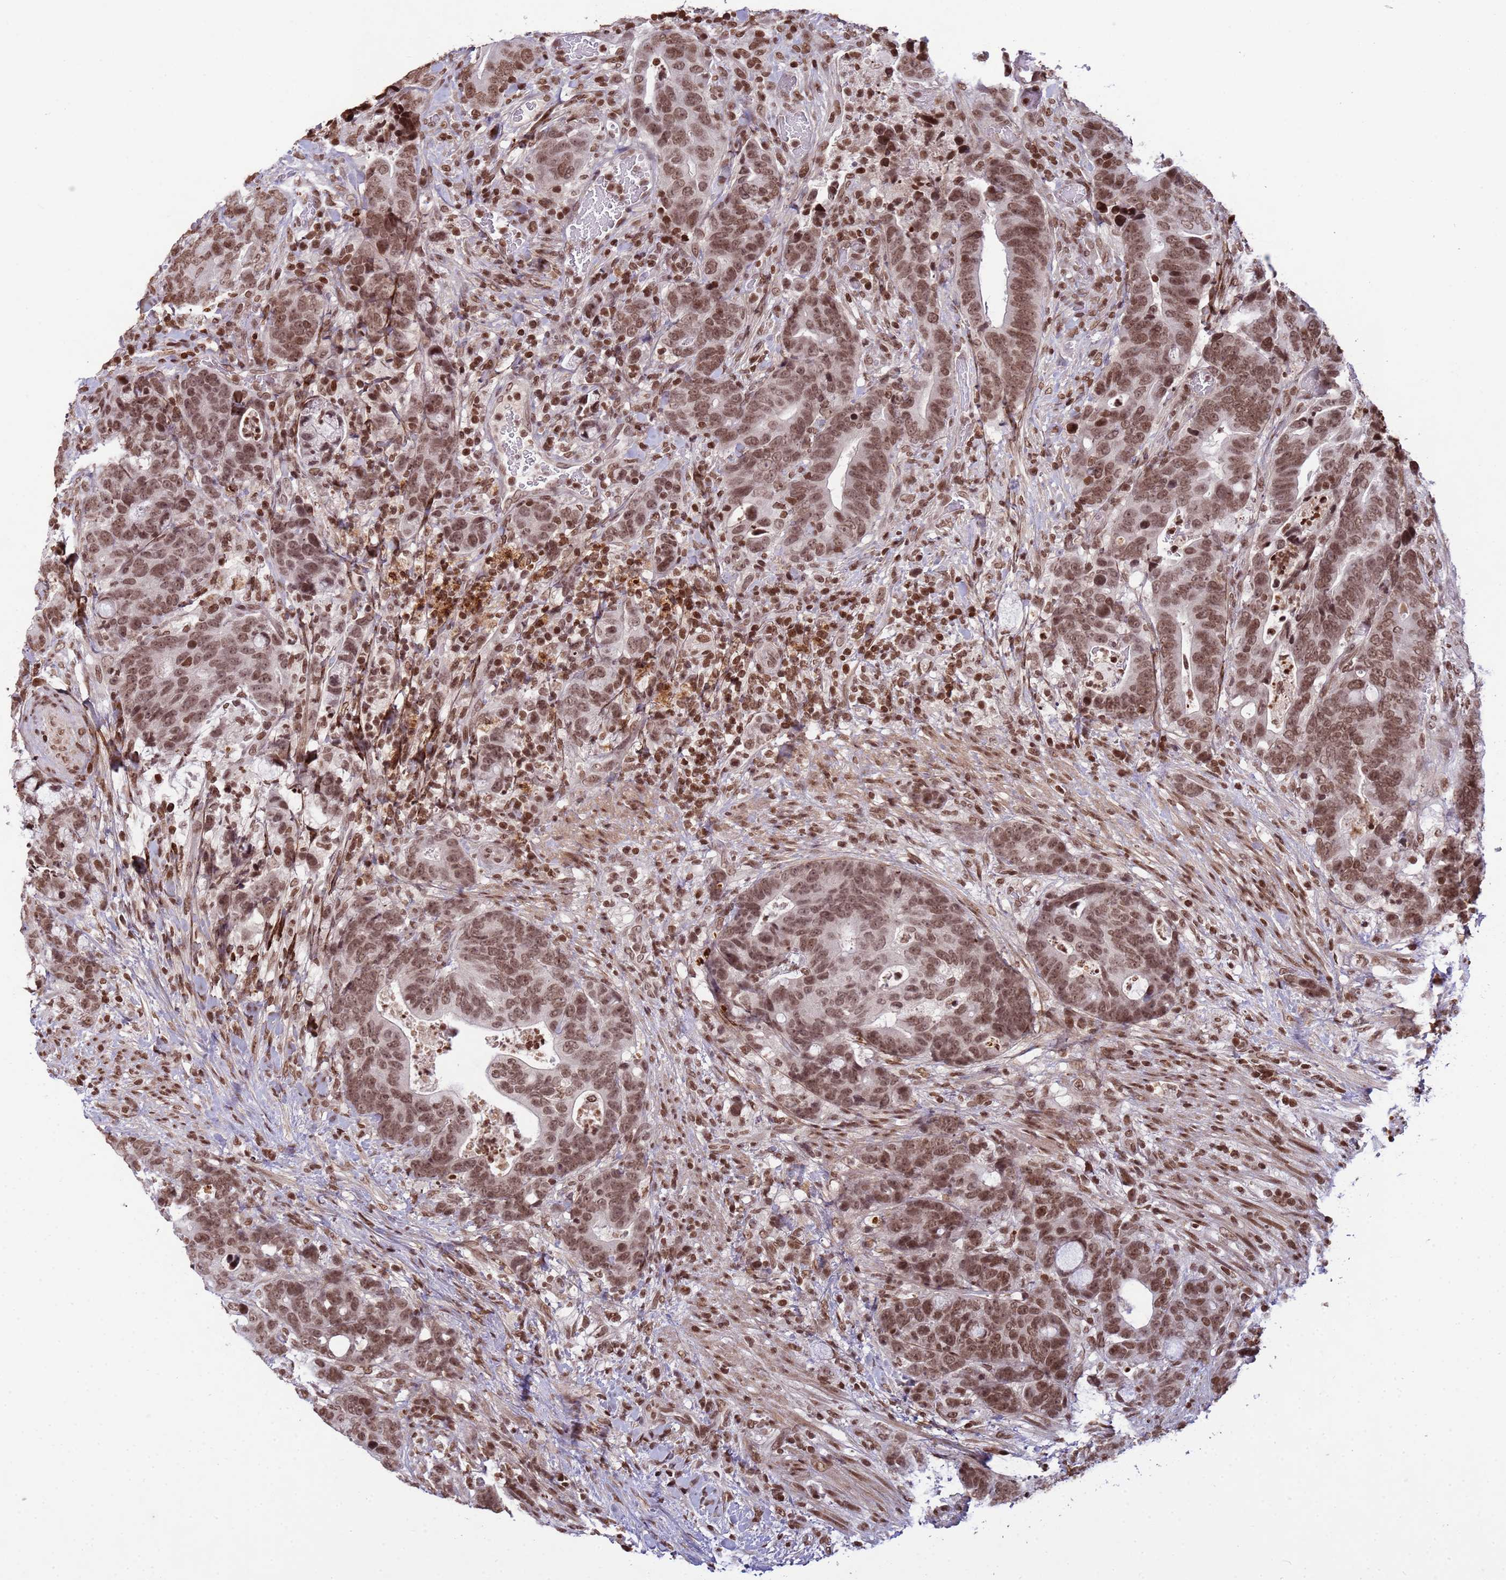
{"staining": {"intensity": "moderate", "quantity": ">75%", "location": "nuclear"}, "tissue": "colorectal cancer", "cell_type": "Tumor cells", "image_type": "cancer", "snomed": [{"axis": "morphology", "description": "Adenocarcinoma, NOS"}, {"axis": "topography", "description": "Colon"}], "caption": "Protein analysis of colorectal adenocarcinoma tissue demonstrates moderate nuclear expression in approximately >75% of tumor cells.", "gene": "H3-3B", "patient": {"sex": "female", "age": 82}}